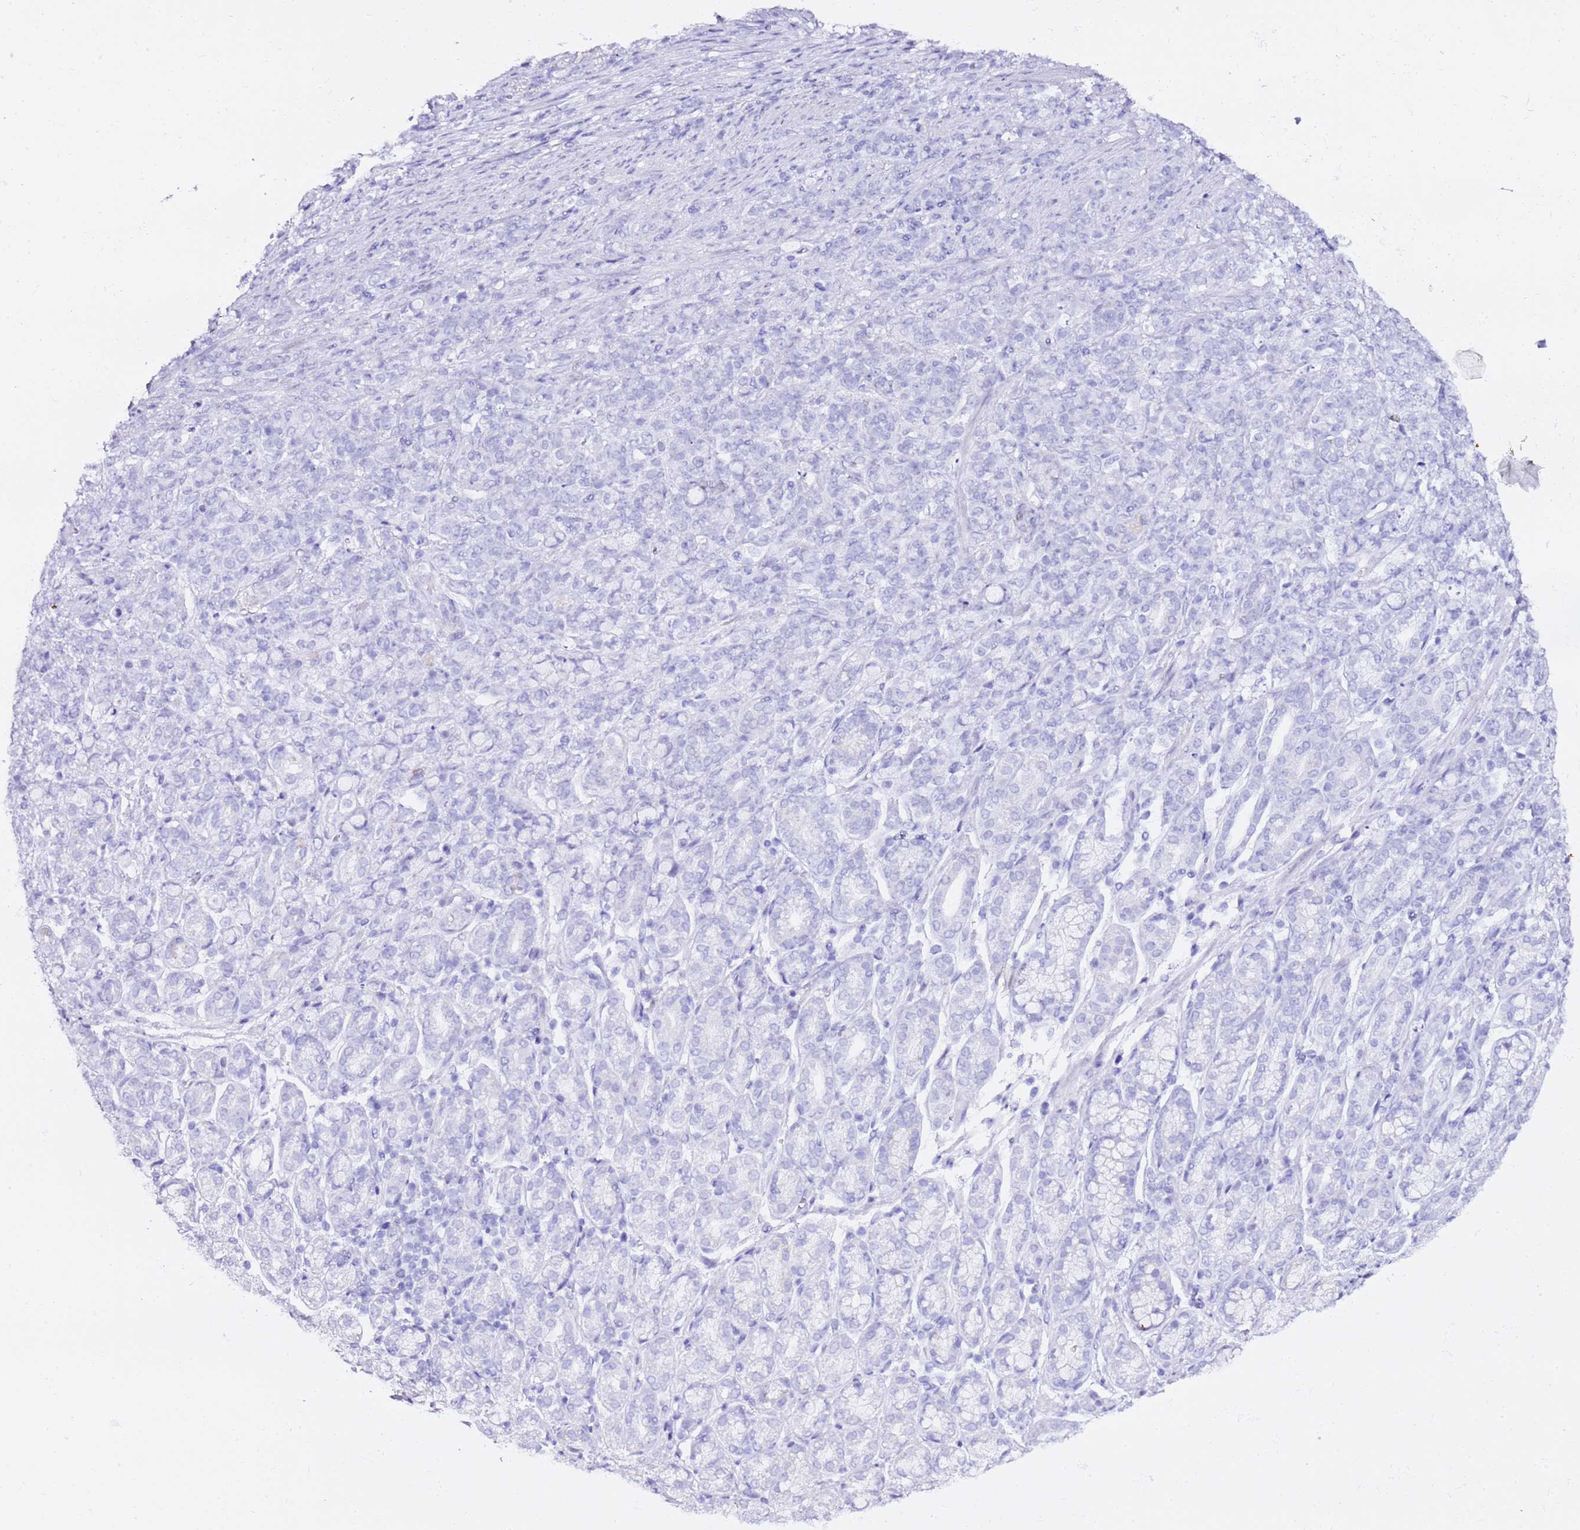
{"staining": {"intensity": "negative", "quantity": "none", "location": "none"}, "tissue": "stomach cancer", "cell_type": "Tumor cells", "image_type": "cancer", "snomed": [{"axis": "morphology", "description": "Adenocarcinoma, NOS"}, {"axis": "topography", "description": "Stomach"}], "caption": "A high-resolution photomicrograph shows immunohistochemistry staining of stomach cancer (adenocarcinoma), which displays no significant positivity in tumor cells. The staining was performed using DAB (3,3'-diaminobenzidine) to visualize the protein expression in brown, while the nuclei were stained in blue with hematoxylin (Magnification: 20x).", "gene": "GBP2", "patient": {"sex": "female", "age": 79}}